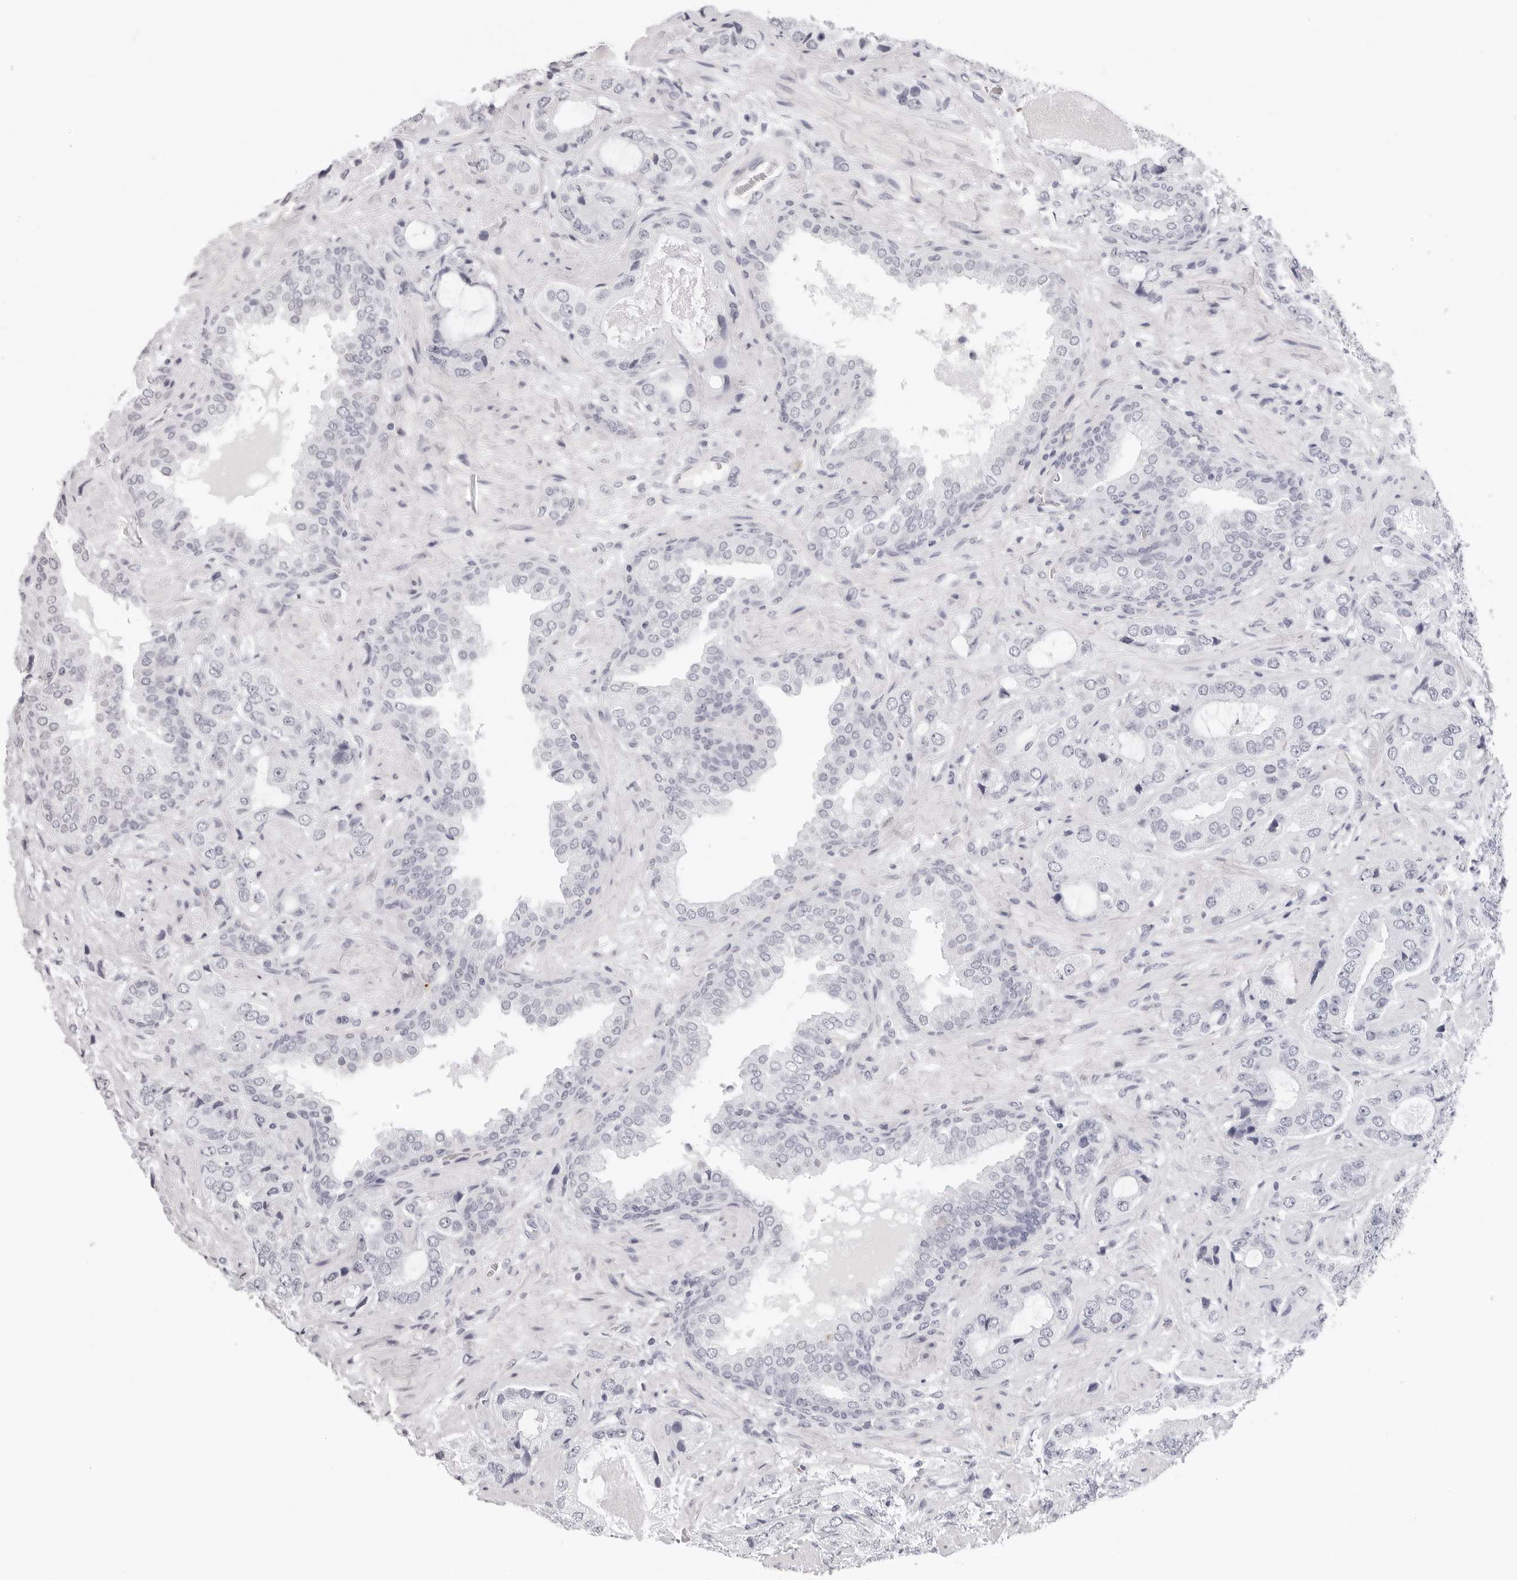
{"staining": {"intensity": "negative", "quantity": "none", "location": "none"}, "tissue": "prostate cancer", "cell_type": "Tumor cells", "image_type": "cancer", "snomed": [{"axis": "morphology", "description": "Normal tissue, NOS"}, {"axis": "morphology", "description": "Adenocarcinoma, High grade"}, {"axis": "topography", "description": "Prostate"}, {"axis": "topography", "description": "Peripheral nerve tissue"}], "caption": "DAB (3,3'-diaminobenzidine) immunohistochemical staining of human high-grade adenocarcinoma (prostate) displays no significant positivity in tumor cells.", "gene": "AGMAT", "patient": {"sex": "male", "age": 59}}